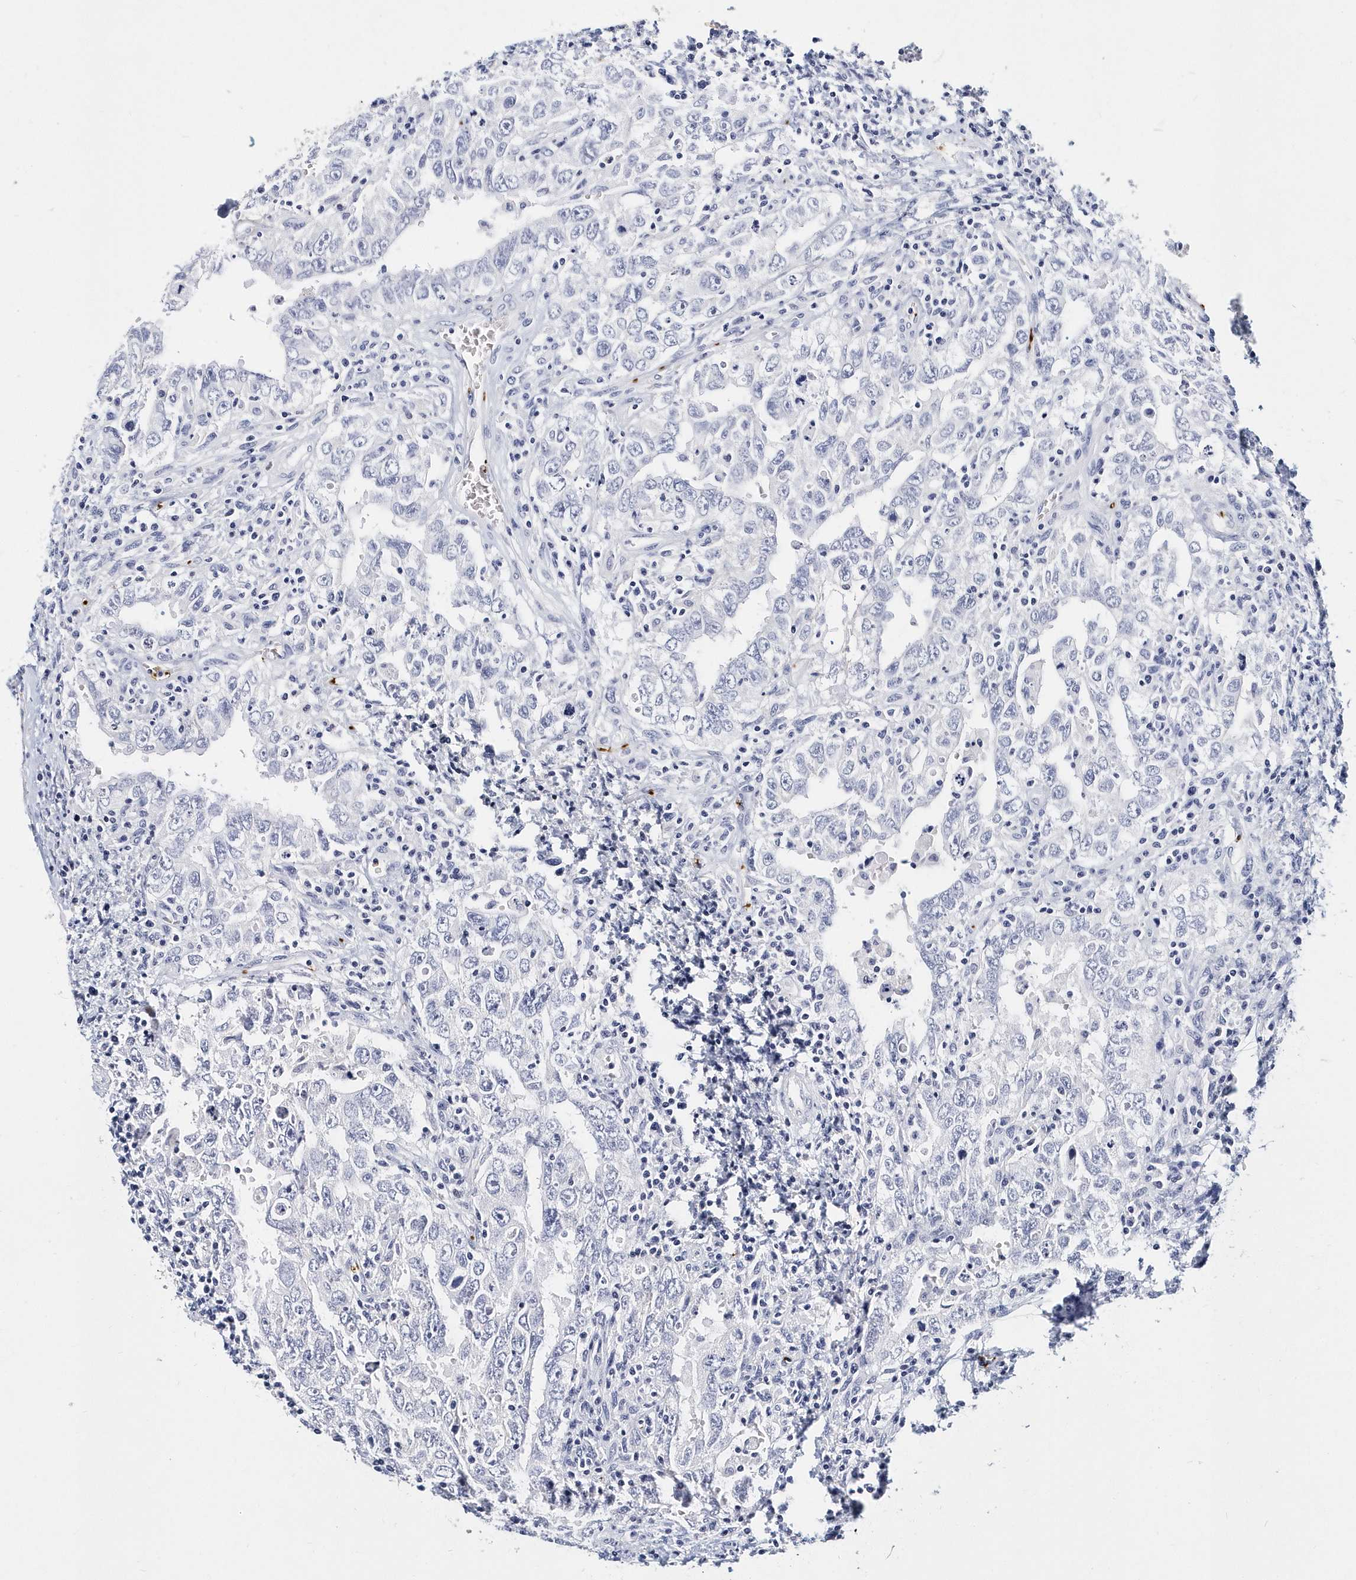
{"staining": {"intensity": "negative", "quantity": "none", "location": "none"}, "tissue": "testis cancer", "cell_type": "Tumor cells", "image_type": "cancer", "snomed": [{"axis": "morphology", "description": "Carcinoma, Embryonal, NOS"}, {"axis": "topography", "description": "Testis"}], "caption": "Immunohistochemical staining of testis embryonal carcinoma displays no significant positivity in tumor cells.", "gene": "ITGA2B", "patient": {"sex": "male", "age": 26}}